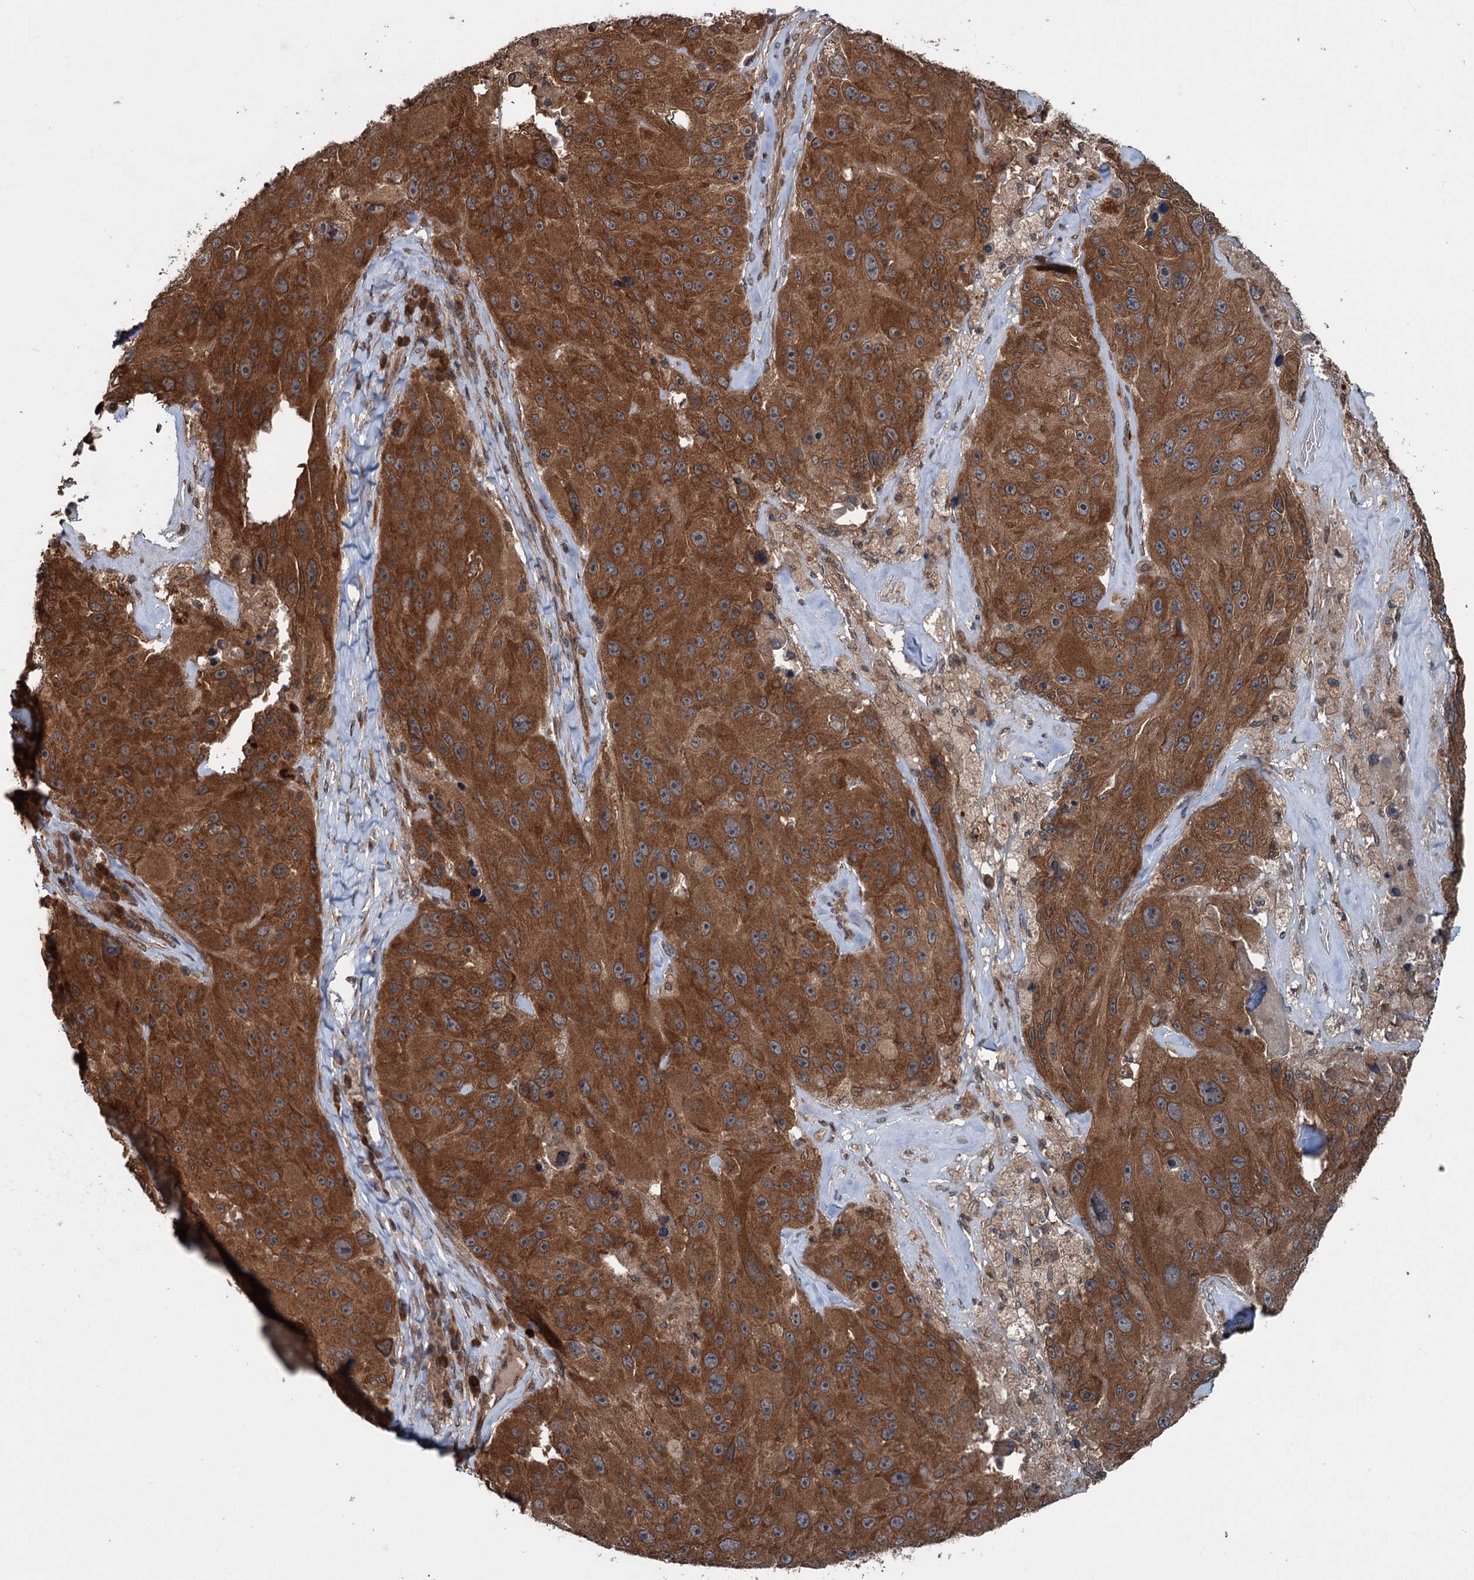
{"staining": {"intensity": "strong", "quantity": ">75%", "location": "cytoplasmic/membranous"}, "tissue": "melanoma", "cell_type": "Tumor cells", "image_type": "cancer", "snomed": [{"axis": "morphology", "description": "Malignant melanoma, Metastatic site"}, {"axis": "topography", "description": "Lymph node"}], "caption": "Immunohistochemical staining of malignant melanoma (metastatic site) displays high levels of strong cytoplasmic/membranous staining in about >75% of tumor cells.", "gene": "N4BP2L2", "patient": {"sex": "male", "age": 62}}